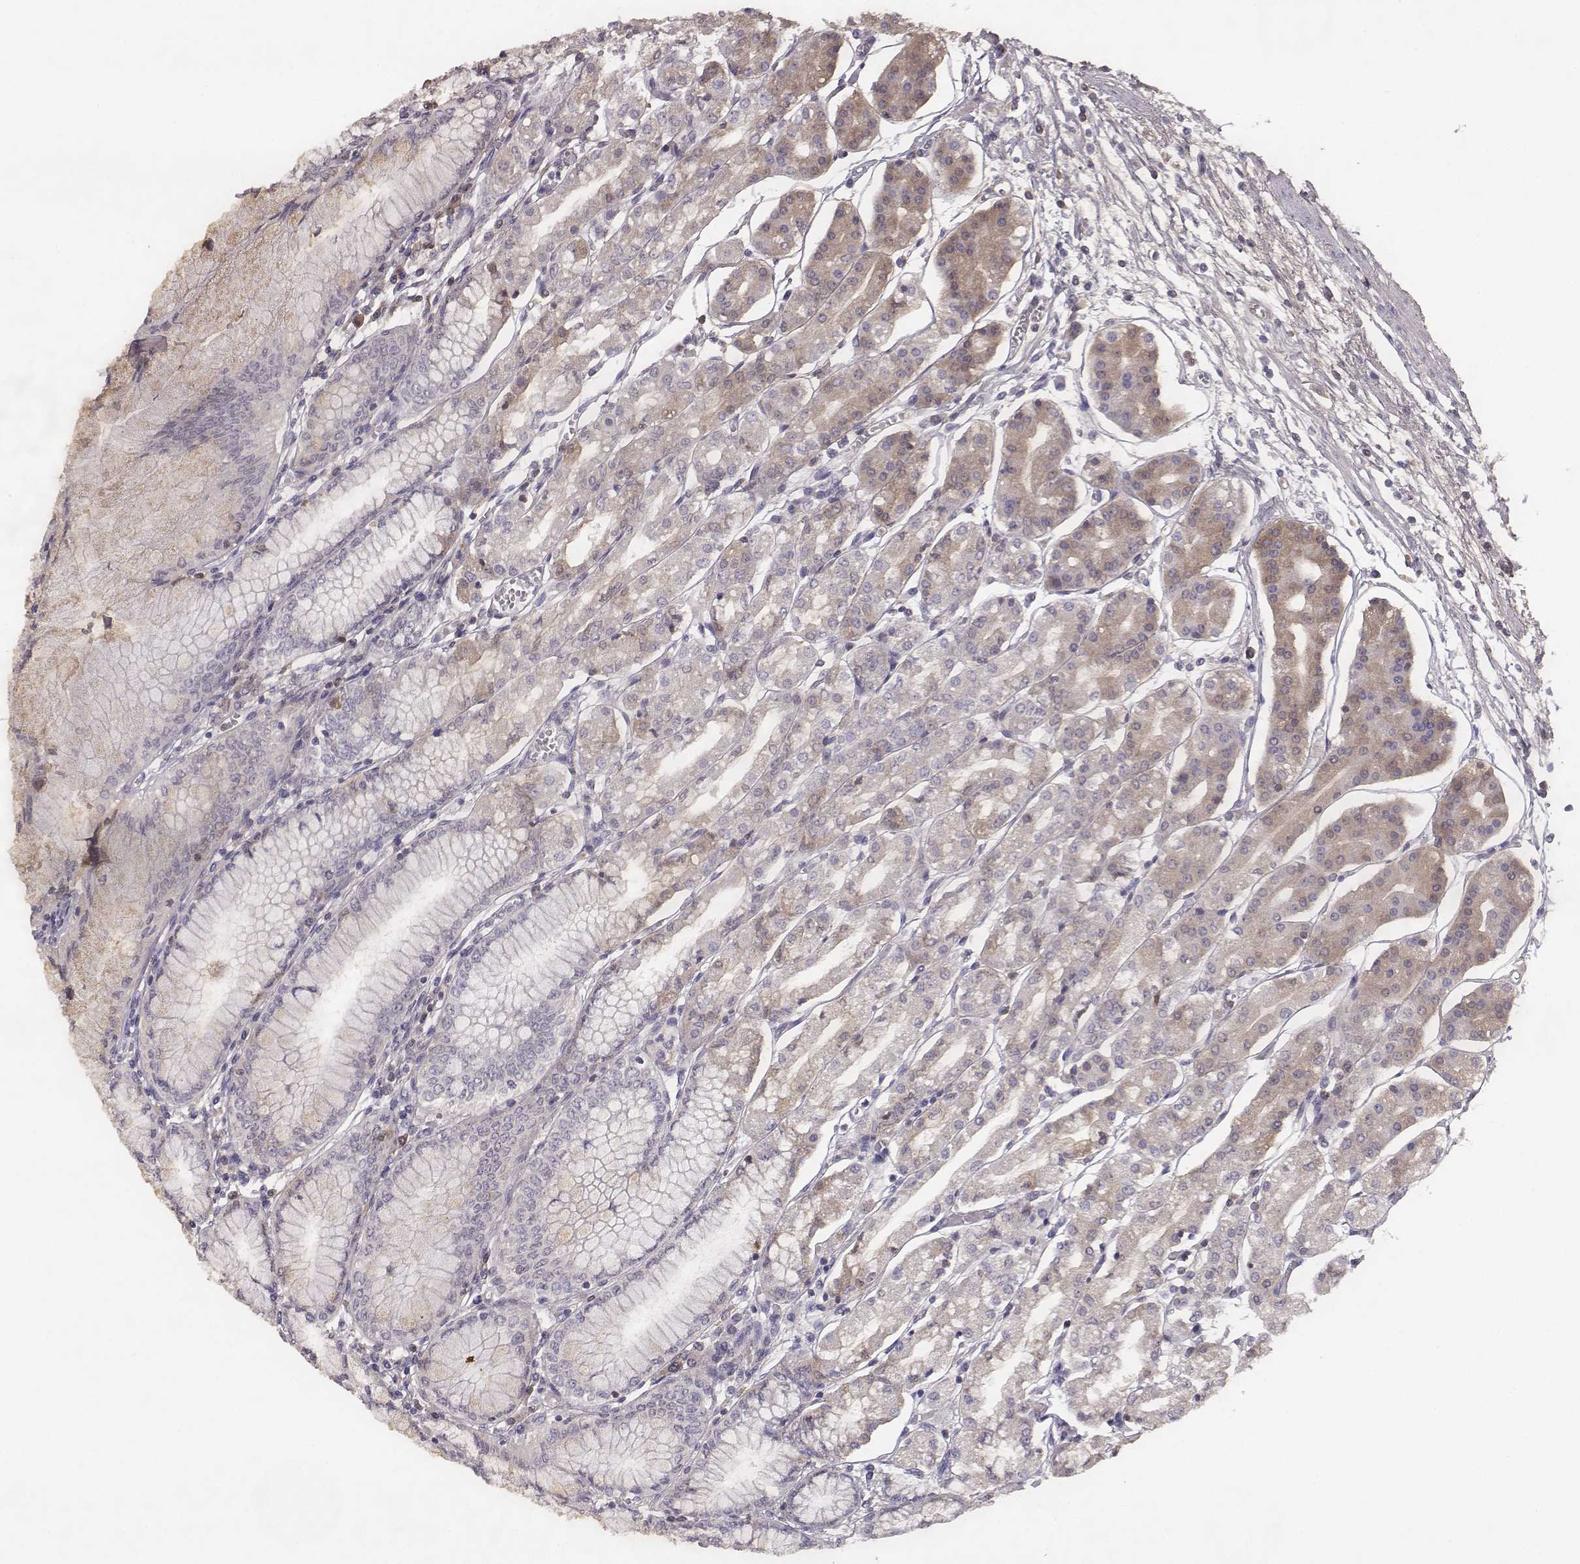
{"staining": {"intensity": "weak", "quantity": "25%-75%", "location": "cytoplasmic/membranous"}, "tissue": "stomach", "cell_type": "Glandular cells", "image_type": "normal", "snomed": [{"axis": "morphology", "description": "Normal tissue, NOS"}, {"axis": "topography", "description": "Skeletal muscle"}, {"axis": "topography", "description": "Stomach"}], "caption": "A brown stain labels weak cytoplasmic/membranous expression of a protein in glandular cells of normal human stomach. The protein is shown in brown color, while the nuclei are stained blue.", "gene": "YJEFN3", "patient": {"sex": "female", "age": 57}}